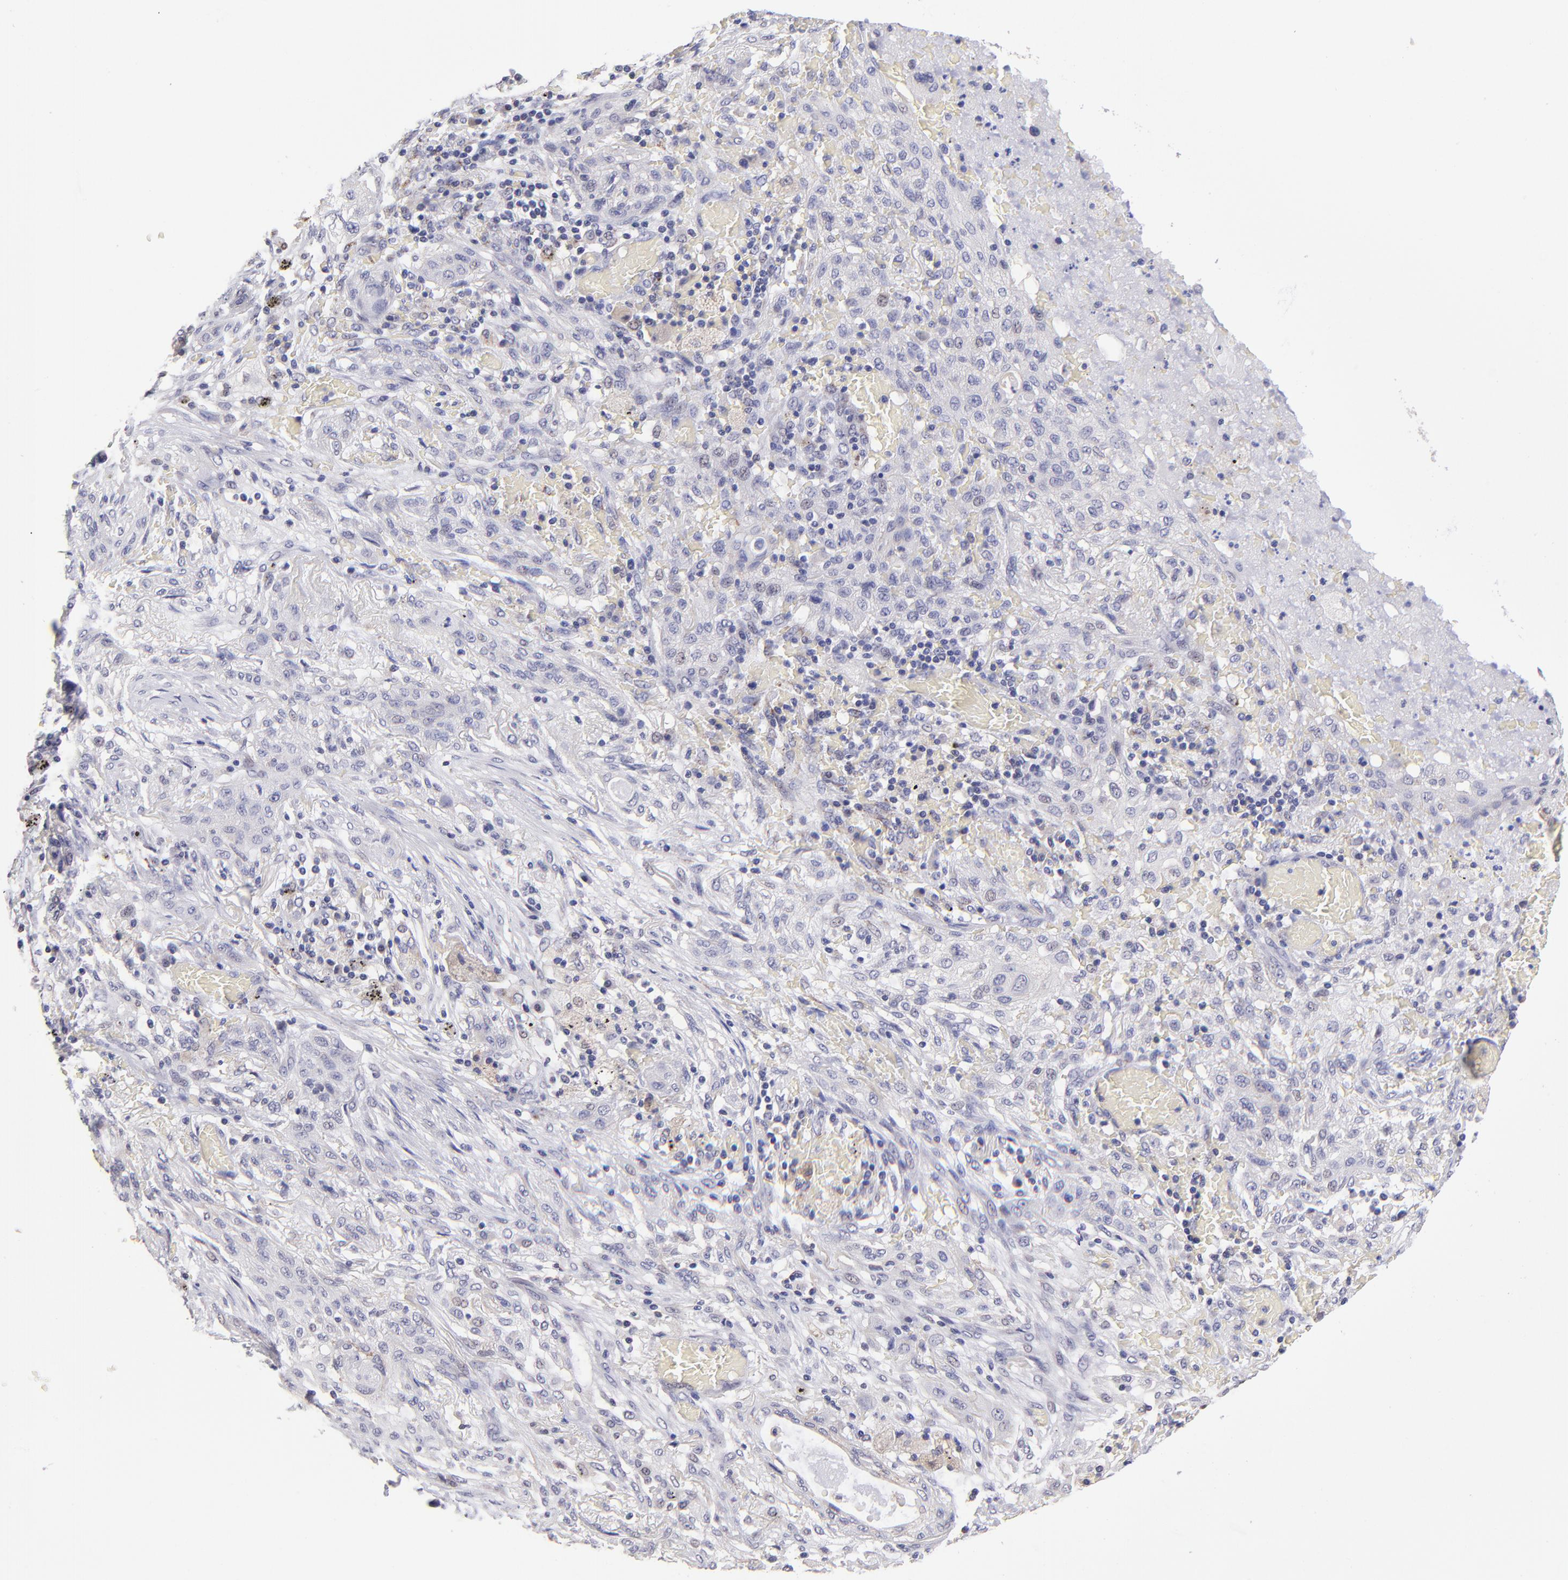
{"staining": {"intensity": "weak", "quantity": "<25%", "location": "cytoplasmic/membranous"}, "tissue": "lung cancer", "cell_type": "Tumor cells", "image_type": "cancer", "snomed": [{"axis": "morphology", "description": "Squamous cell carcinoma, NOS"}, {"axis": "topography", "description": "Lung"}], "caption": "Lung cancer (squamous cell carcinoma) stained for a protein using IHC shows no positivity tumor cells.", "gene": "NSF", "patient": {"sex": "female", "age": 47}}